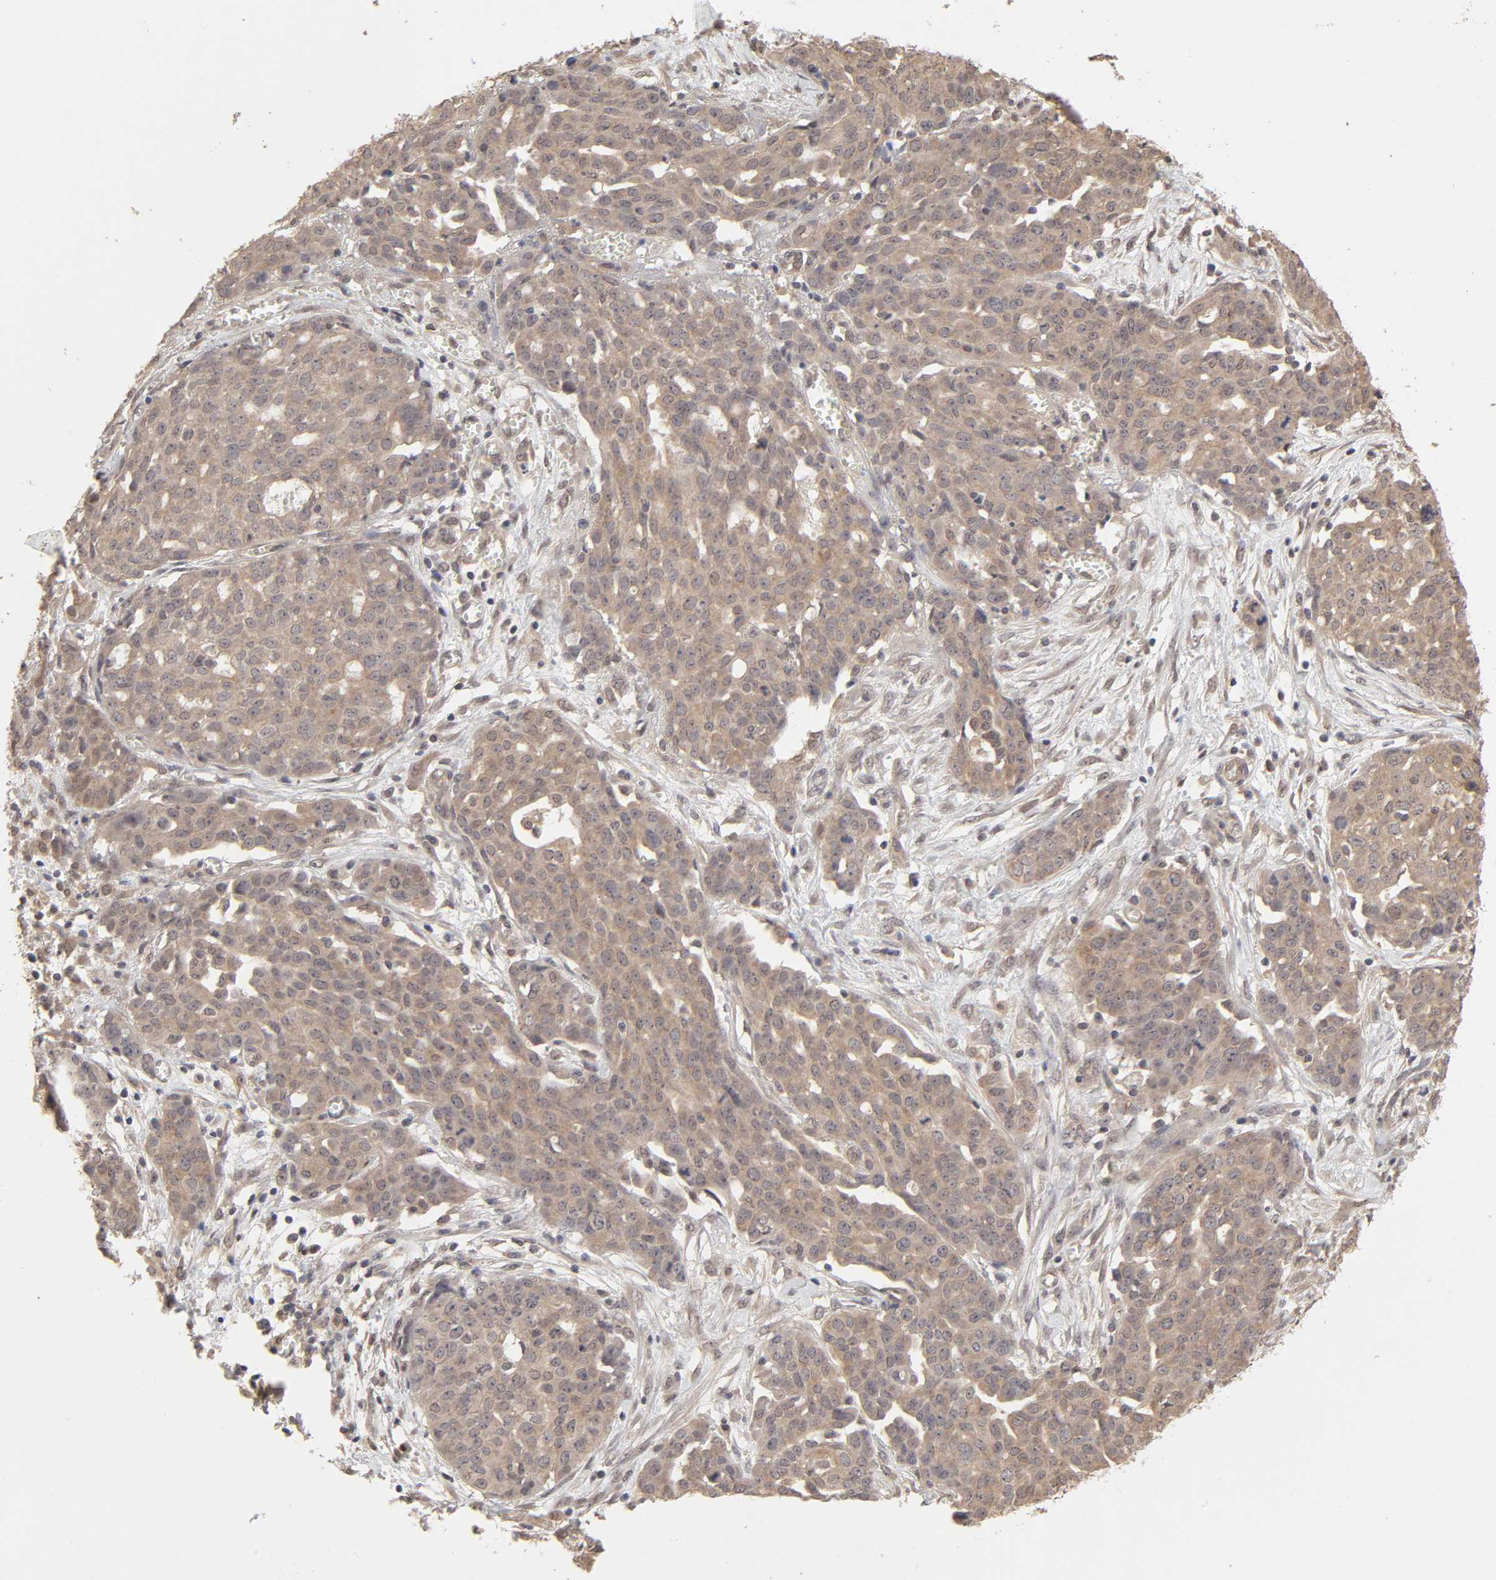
{"staining": {"intensity": "moderate", "quantity": ">75%", "location": "cytoplasmic/membranous"}, "tissue": "ovarian cancer", "cell_type": "Tumor cells", "image_type": "cancer", "snomed": [{"axis": "morphology", "description": "Cystadenocarcinoma, serous, NOS"}, {"axis": "topography", "description": "Soft tissue"}, {"axis": "topography", "description": "Ovary"}], "caption": "Protein staining shows moderate cytoplasmic/membranous expression in approximately >75% of tumor cells in ovarian cancer (serous cystadenocarcinoma).", "gene": "MAPK1", "patient": {"sex": "female", "age": 57}}